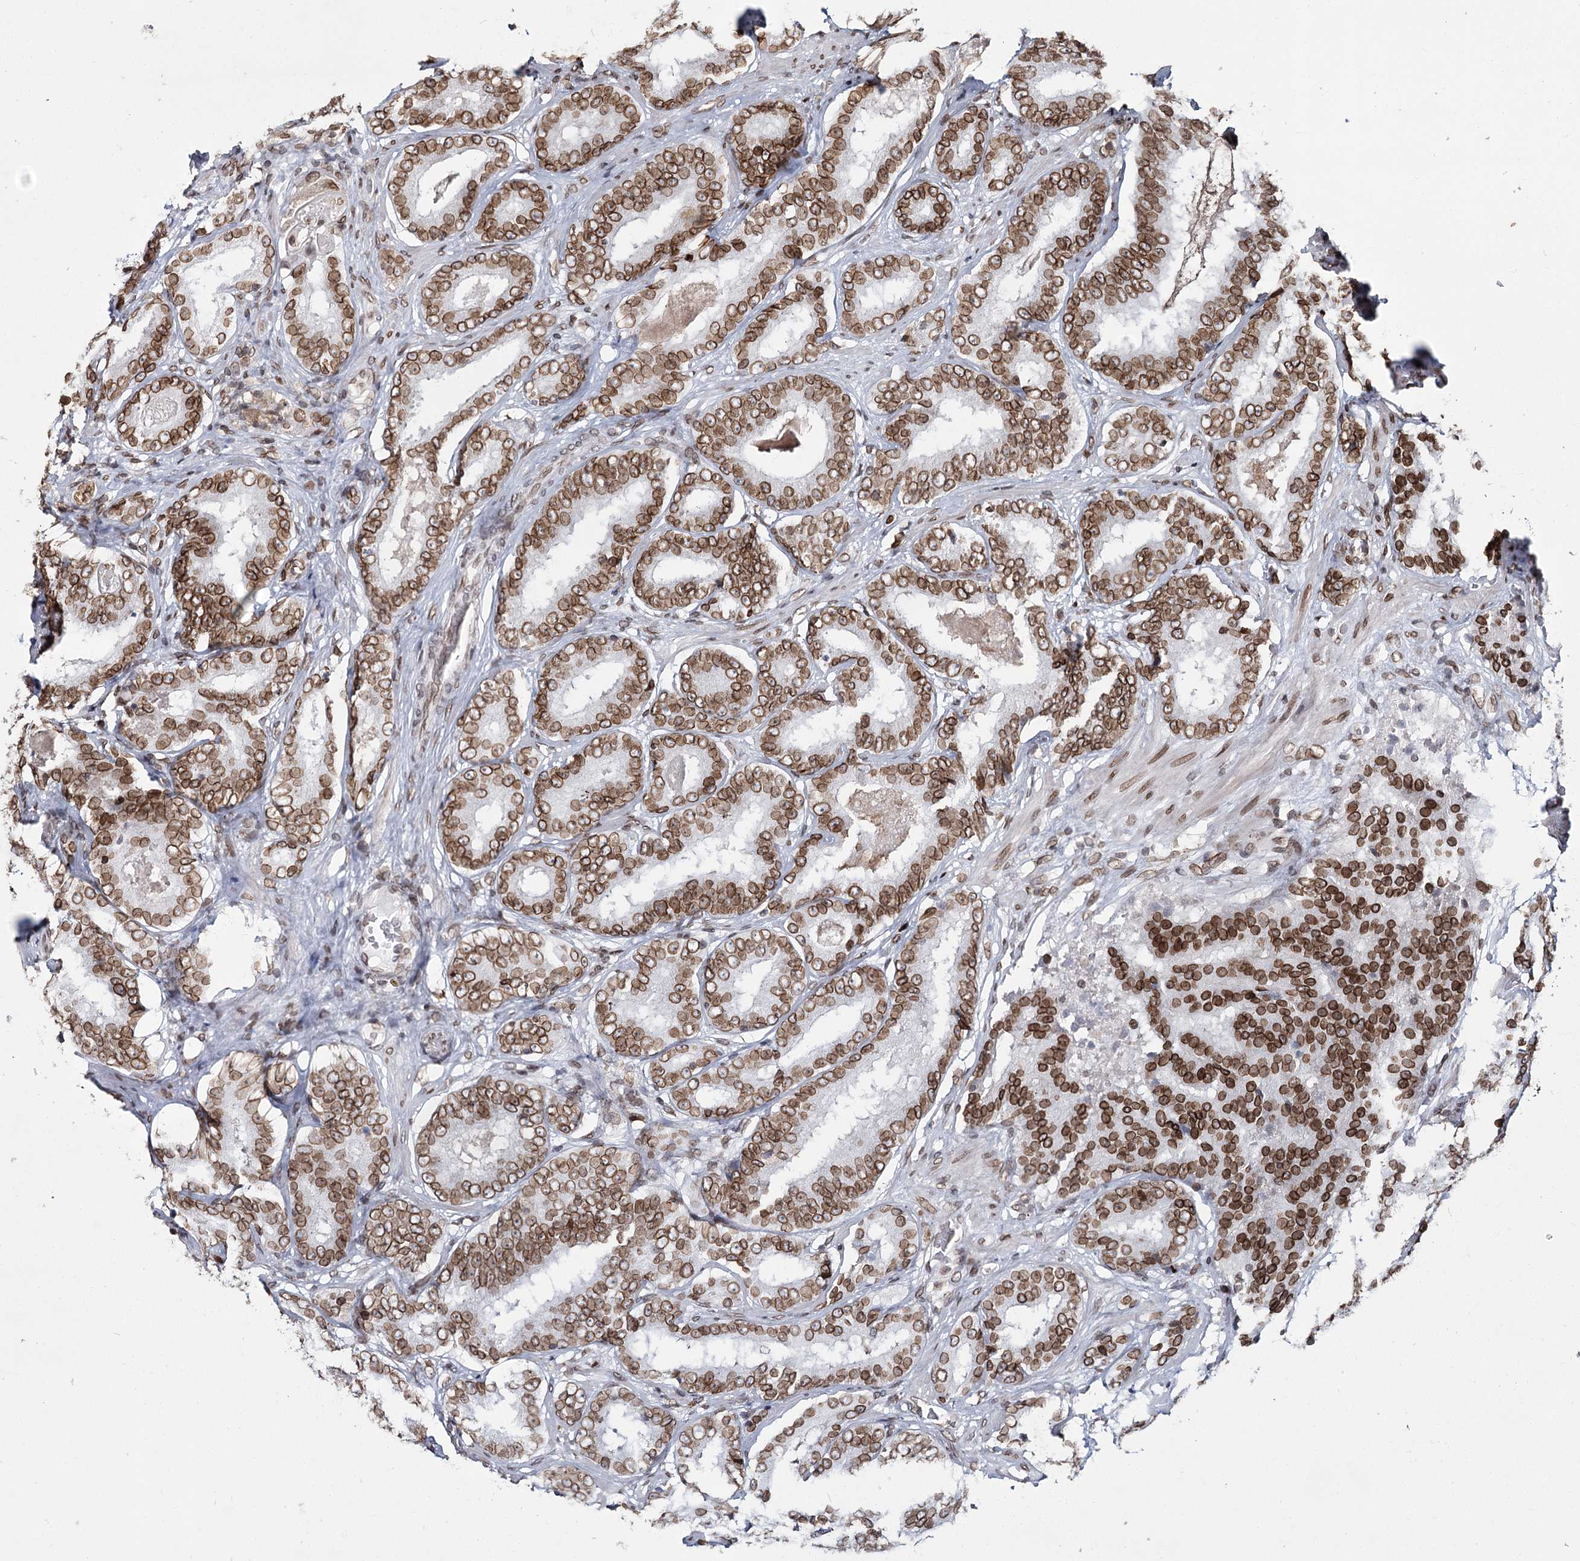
{"staining": {"intensity": "moderate", "quantity": ">75%", "location": "cytoplasmic/membranous,nuclear"}, "tissue": "prostate cancer", "cell_type": "Tumor cells", "image_type": "cancer", "snomed": [{"axis": "morphology", "description": "Adenocarcinoma, High grade"}, {"axis": "topography", "description": "Prostate"}], "caption": "A brown stain shows moderate cytoplasmic/membranous and nuclear staining of a protein in human prostate cancer tumor cells. (Brightfield microscopy of DAB IHC at high magnification).", "gene": "KIAA0930", "patient": {"sex": "male", "age": 57}}